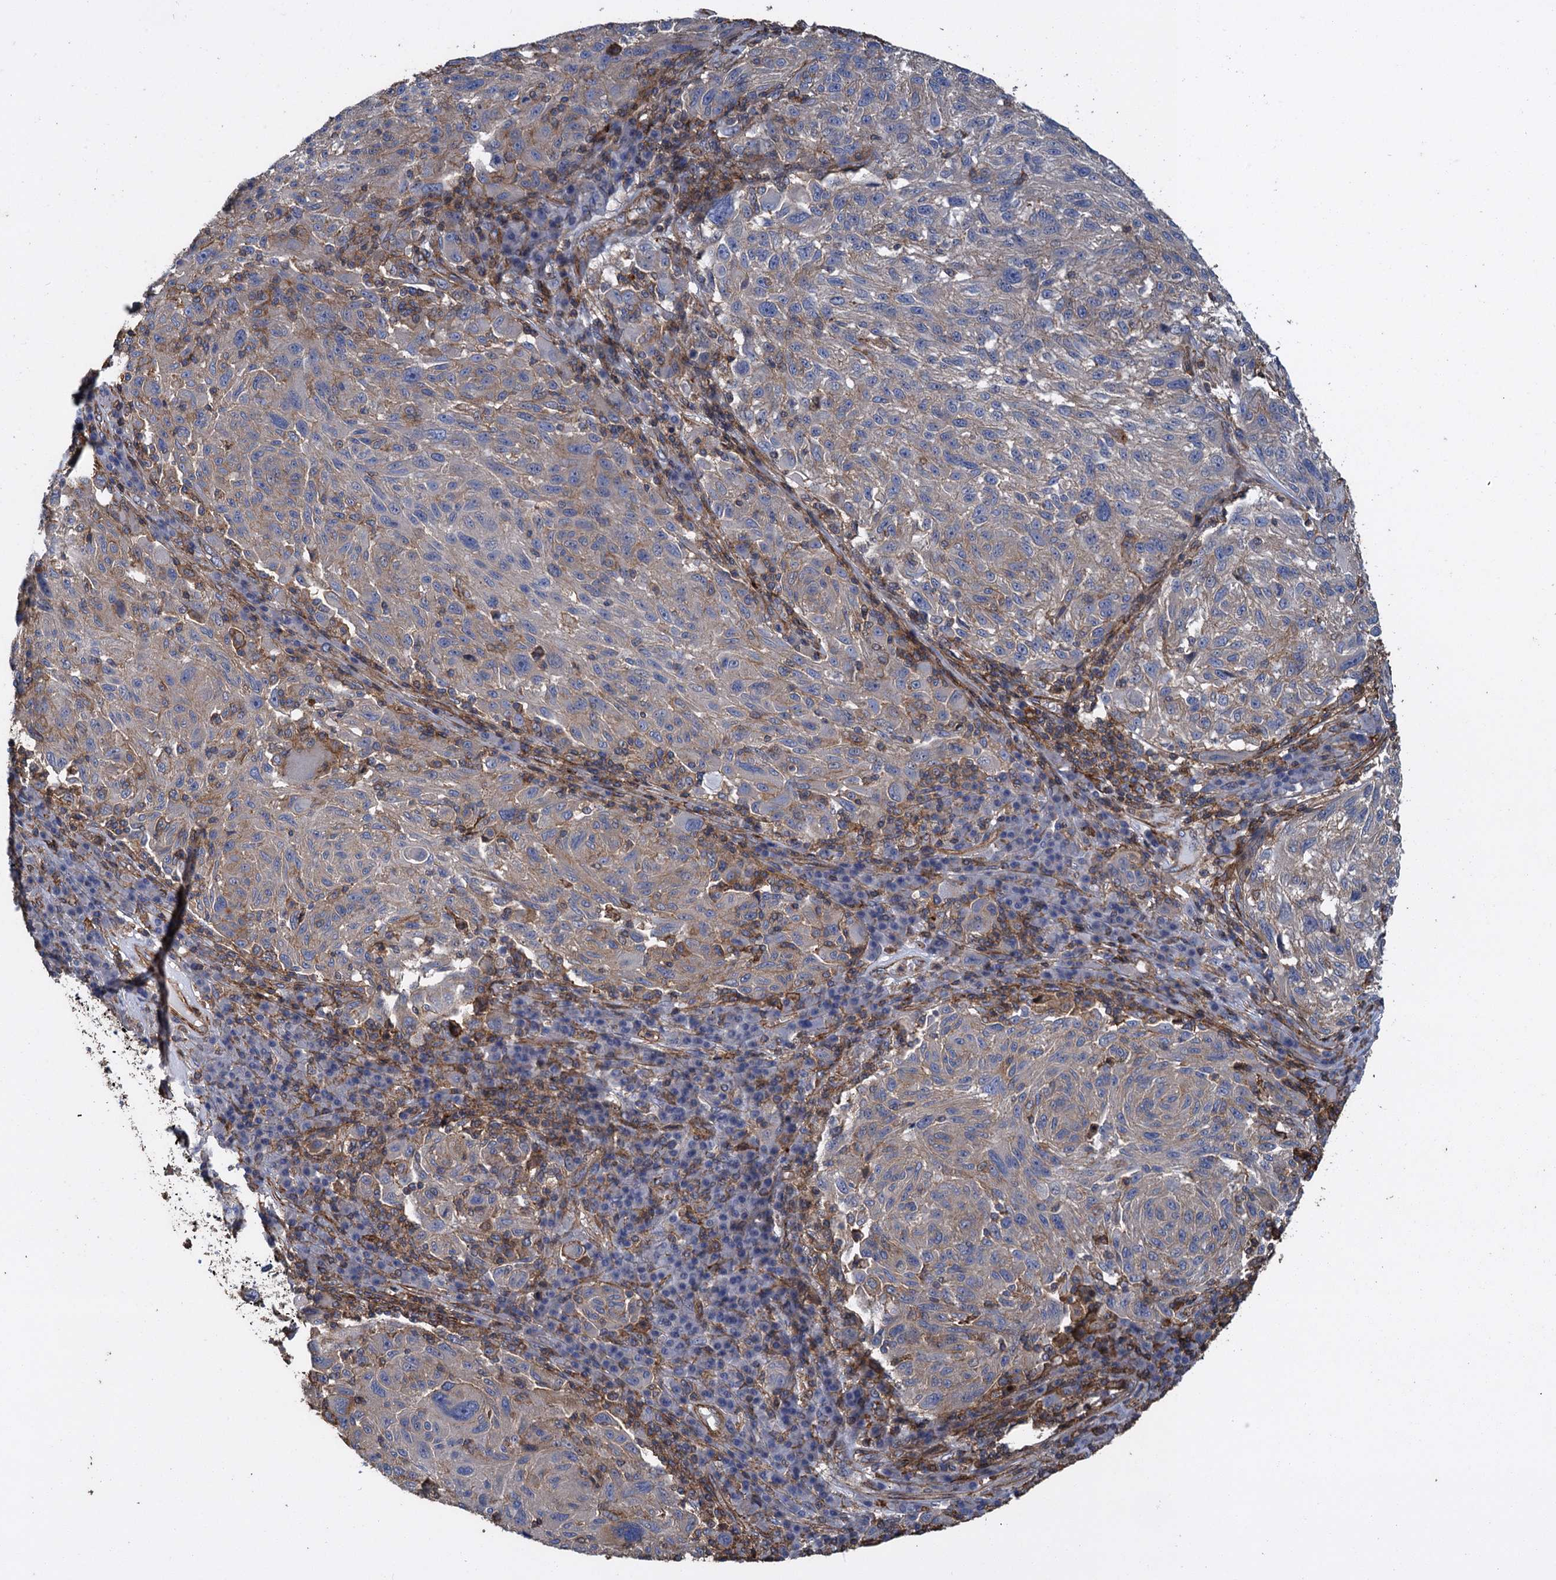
{"staining": {"intensity": "negative", "quantity": "none", "location": "none"}, "tissue": "melanoma", "cell_type": "Tumor cells", "image_type": "cancer", "snomed": [{"axis": "morphology", "description": "Malignant melanoma, NOS"}, {"axis": "topography", "description": "Skin"}], "caption": "This is an immunohistochemistry (IHC) micrograph of malignant melanoma. There is no positivity in tumor cells.", "gene": "PROSER2", "patient": {"sex": "male", "age": 53}}